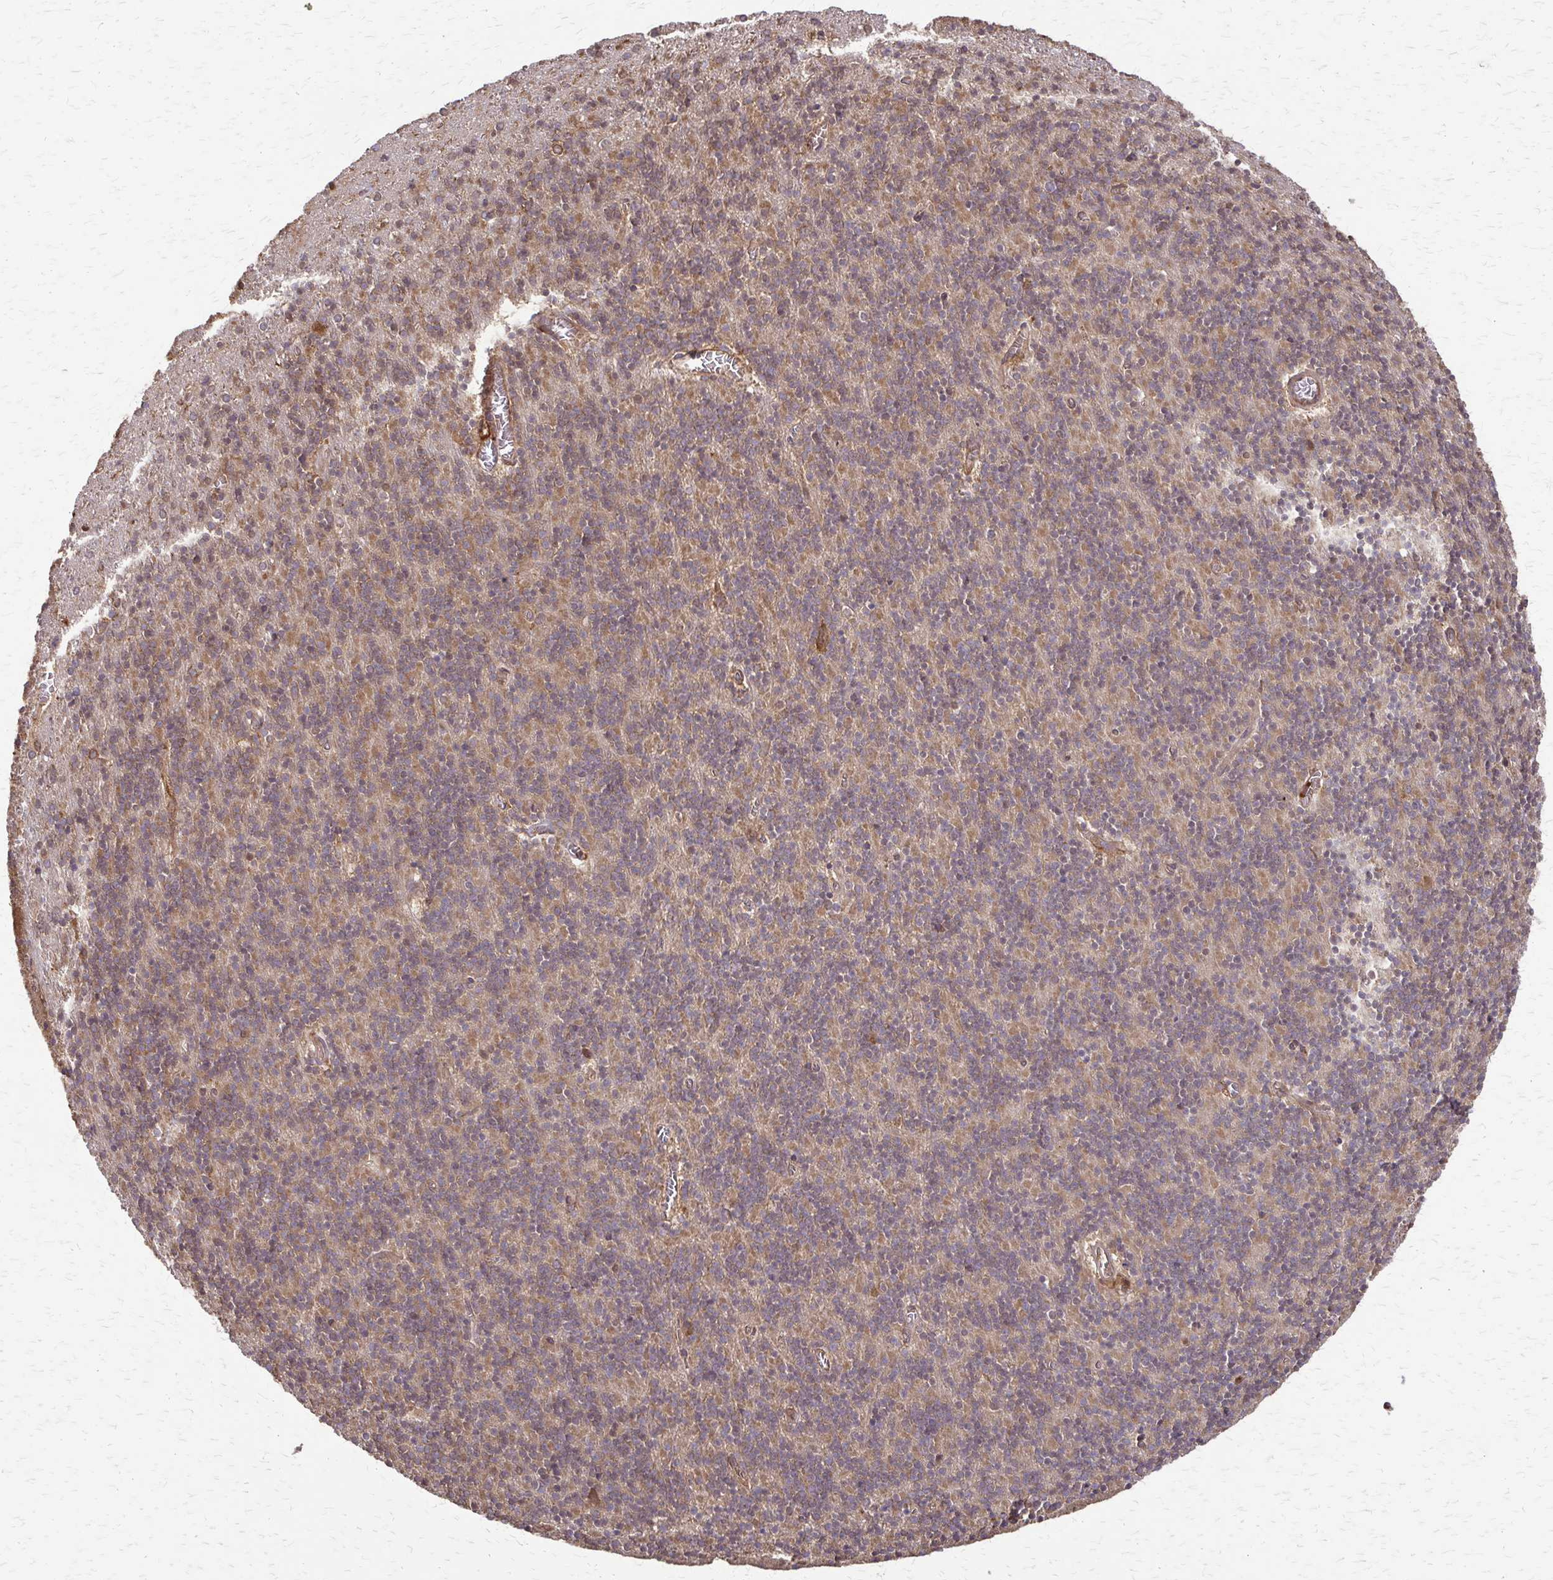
{"staining": {"intensity": "weak", "quantity": "25%-75%", "location": "cytoplasmic/membranous"}, "tissue": "cerebellum", "cell_type": "Cells in granular layer", "image_type": "normal", "snomed": [{"axis": "morphology", "description": "Normal tissue, NOS"}, {"axis": "topography", "description": "Cerebellum"}], "caption": "IHC of benign cerebellum displays low levels of weak cytoplasmic/membranous staining in approximately 25%-75% of cells in granular layer.", "gene": "EEF2", "patient": {"sex": "male", "age": 70}}